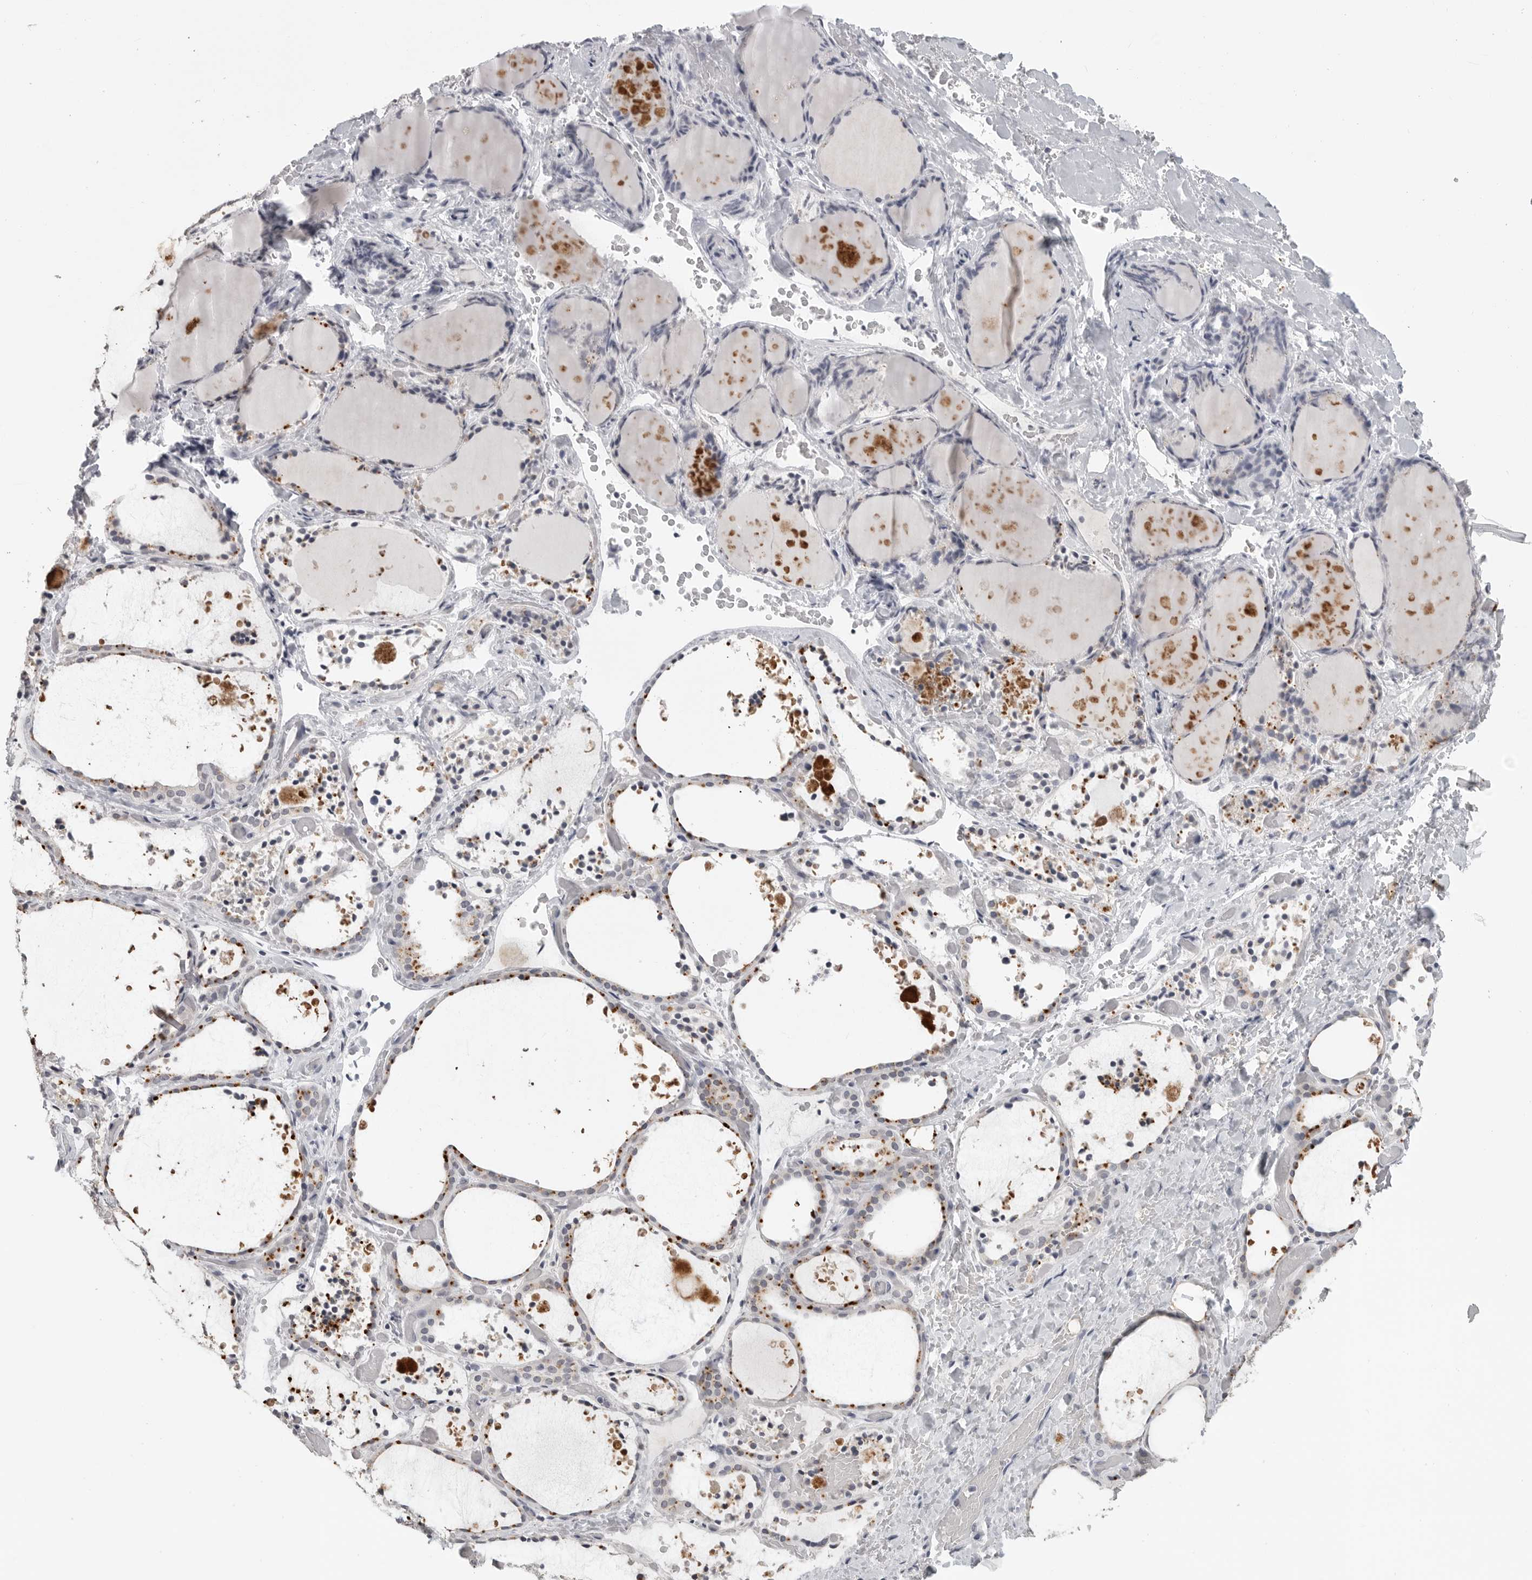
{"staining": {"intensity": "weak", "quantity": "<25%", "location": "cytoplasmic/membranous"}, "tissue": "thyroid gland", "cell_type": "Glandular cells", "image_type": "normal", "snomed": [{"axis": "morphology", "description": "Normal tissue, NOS"}, {"axis": "topography", "description": "Thyroid gland"}], "caption": "A micrograph of thyroid gland stained for a protein demonstrates no brown staining in glandular cells.", "gene": "PRSS1", "patient": {"sex": "female", "age": 44}}